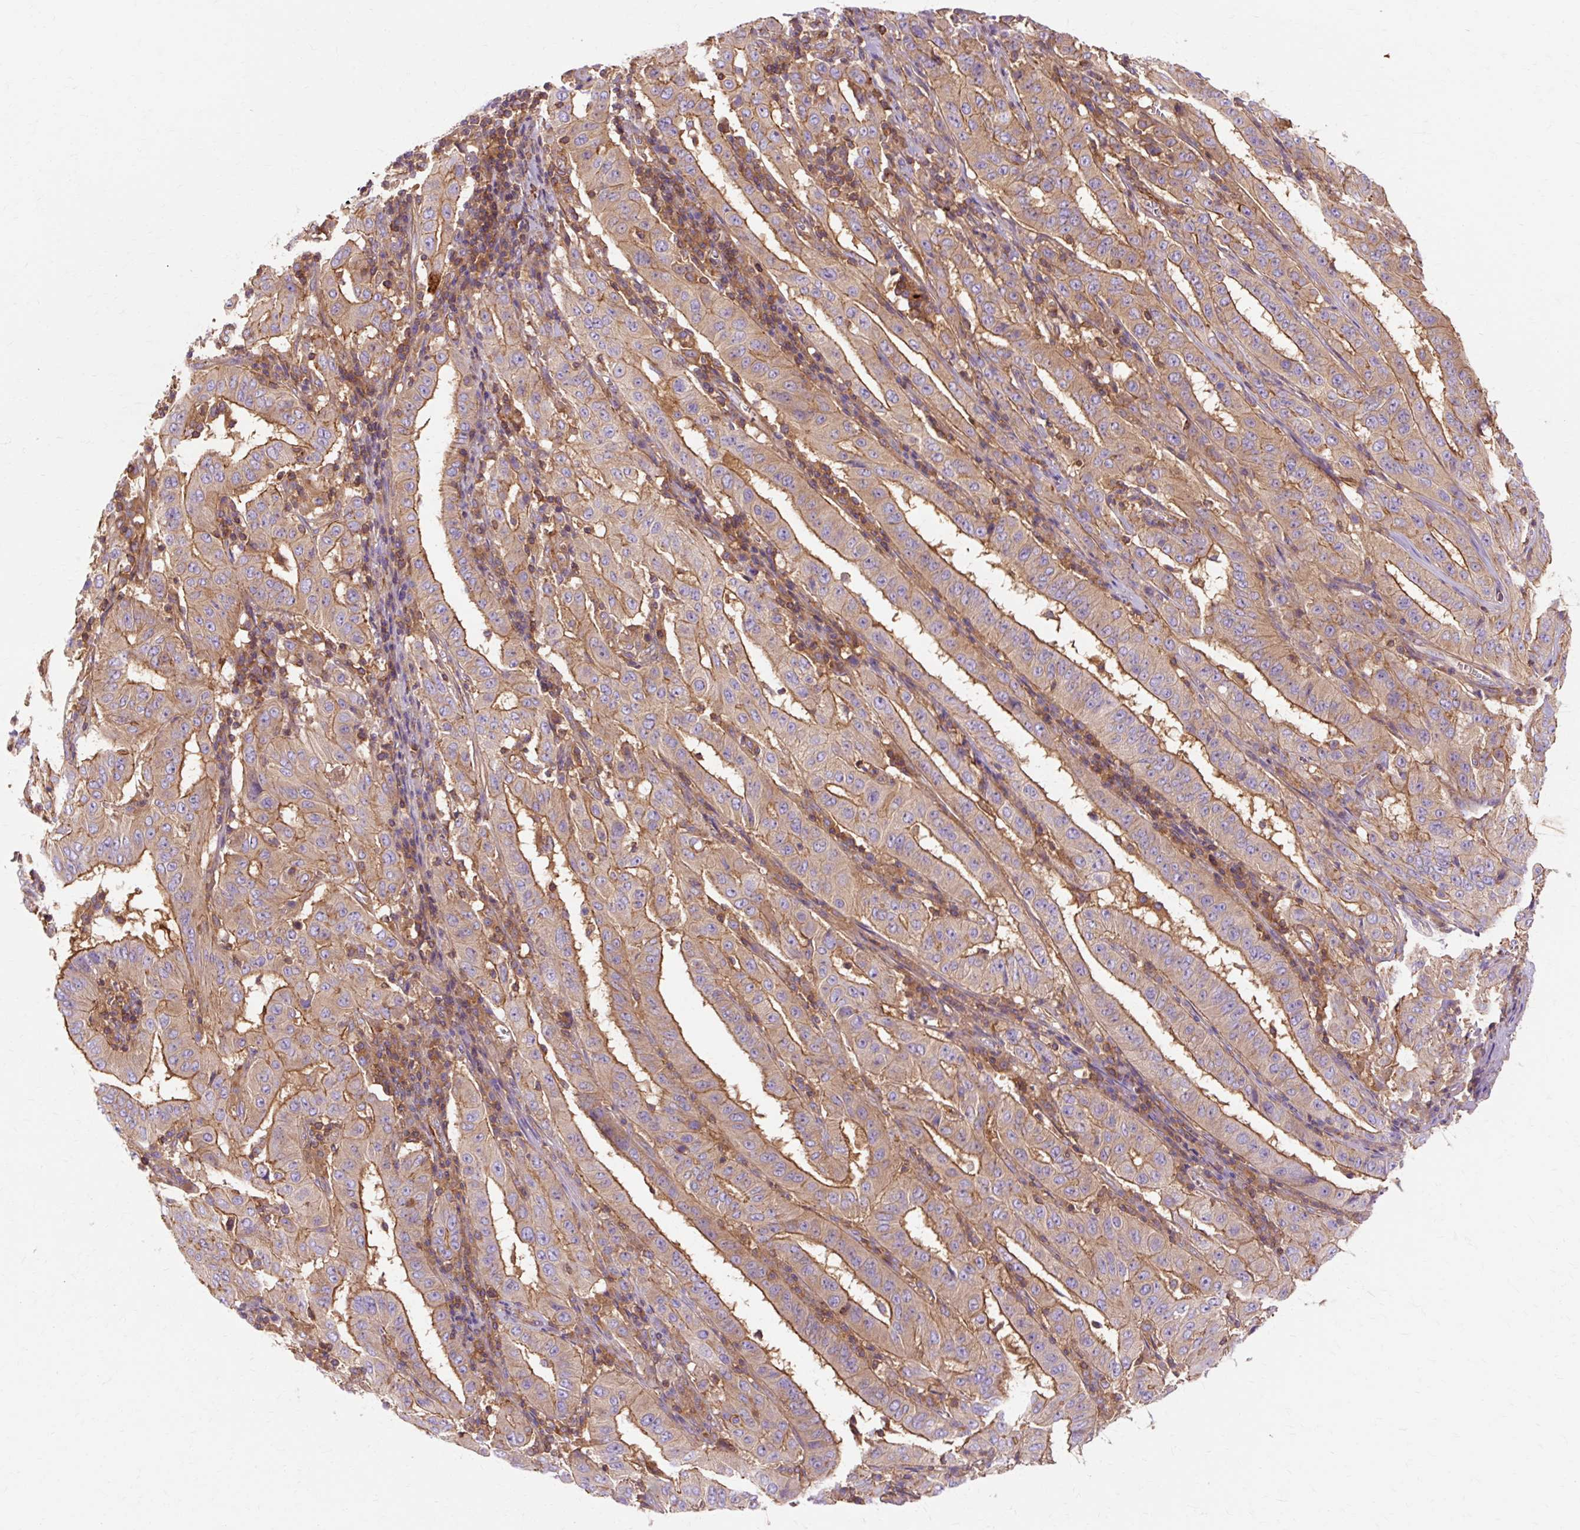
{"staining": {"intensity": "moderate", "quantity": "25%-75%", "location": "cytoplasmic/membranous"}, "tissue": "pancreatic cancer", "cell_type": "Tumor cells", "image_type": "cancer", "snomed": [{"axis": "morphology", "description": "Adenocarcinoma, NOS"}, {"axis": "topography", "description": "Pancreas"}], "caption": "High-magnification brightfield microscopy of pancreatic adenocarcinoma stained with DAB (3,3'-diaminobenzidine) (brown) and counterstained with hematoxylin (blue). tumor cells exhibit moderate cytoplasmic/membranous expression is seen in about25%-75% of cells.", "gene": "TBC1D2B", "patient": {"sex": "male", "age": 63}}